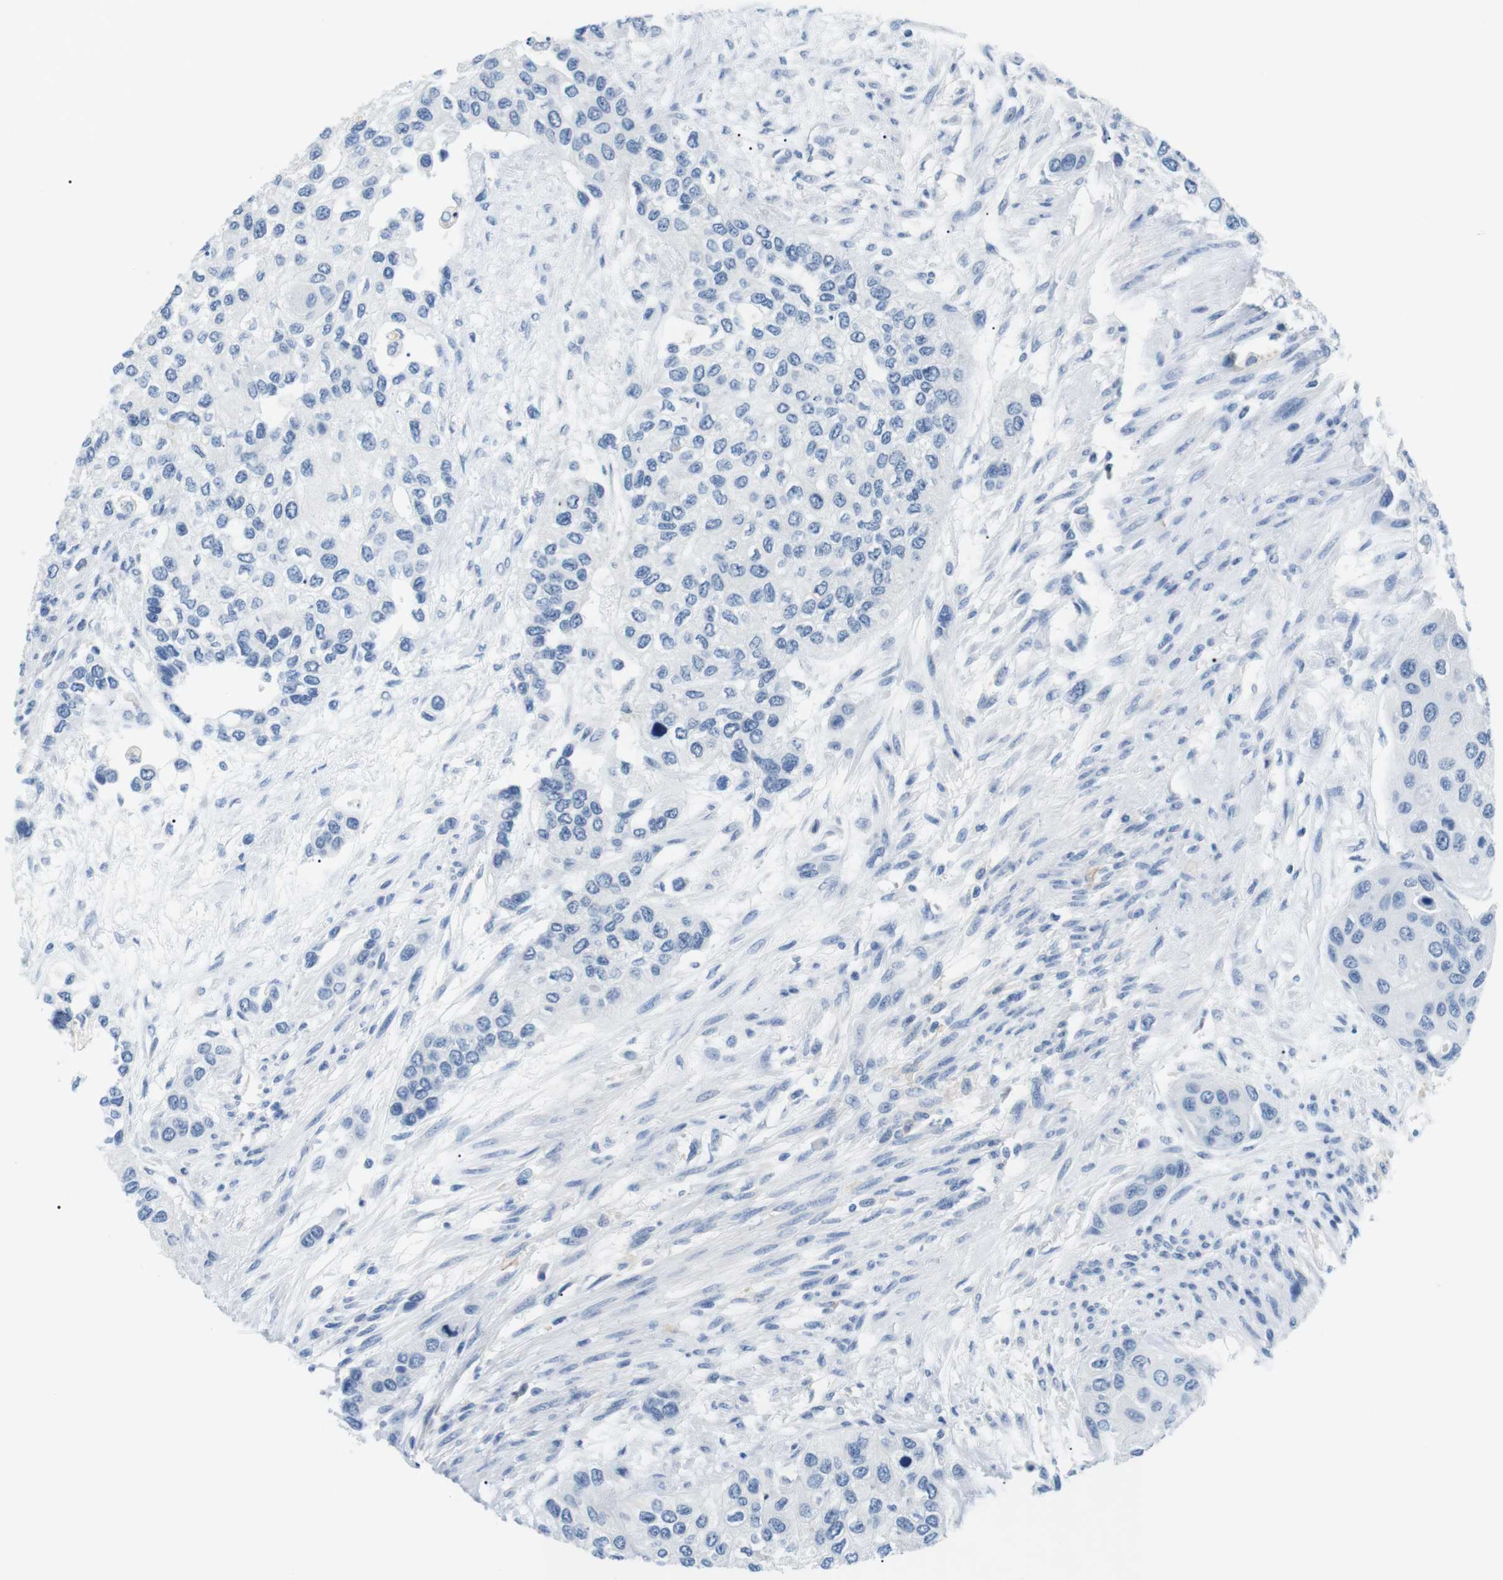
{"staining": {"intensity": "negative", "quantity": "none", "location": "none"}, "tissue": "urothelial cancer", "cell_type": "Tumor cells", "image_type": "cancer", "snomed": [{"axis": "morphology", "description": "Urothelial carcinoma, High grade"}, {"axis": "topography", "description": "Urinary bladder"}], "caption": "Immunohistochemistry histopathology image of urothelial carcinoma (high-grade) stained for a protein (brown), which reveals no positivity in tumor cells.", "gene": "FCGRT", "patient": {"sex": "female", "age": 56}}